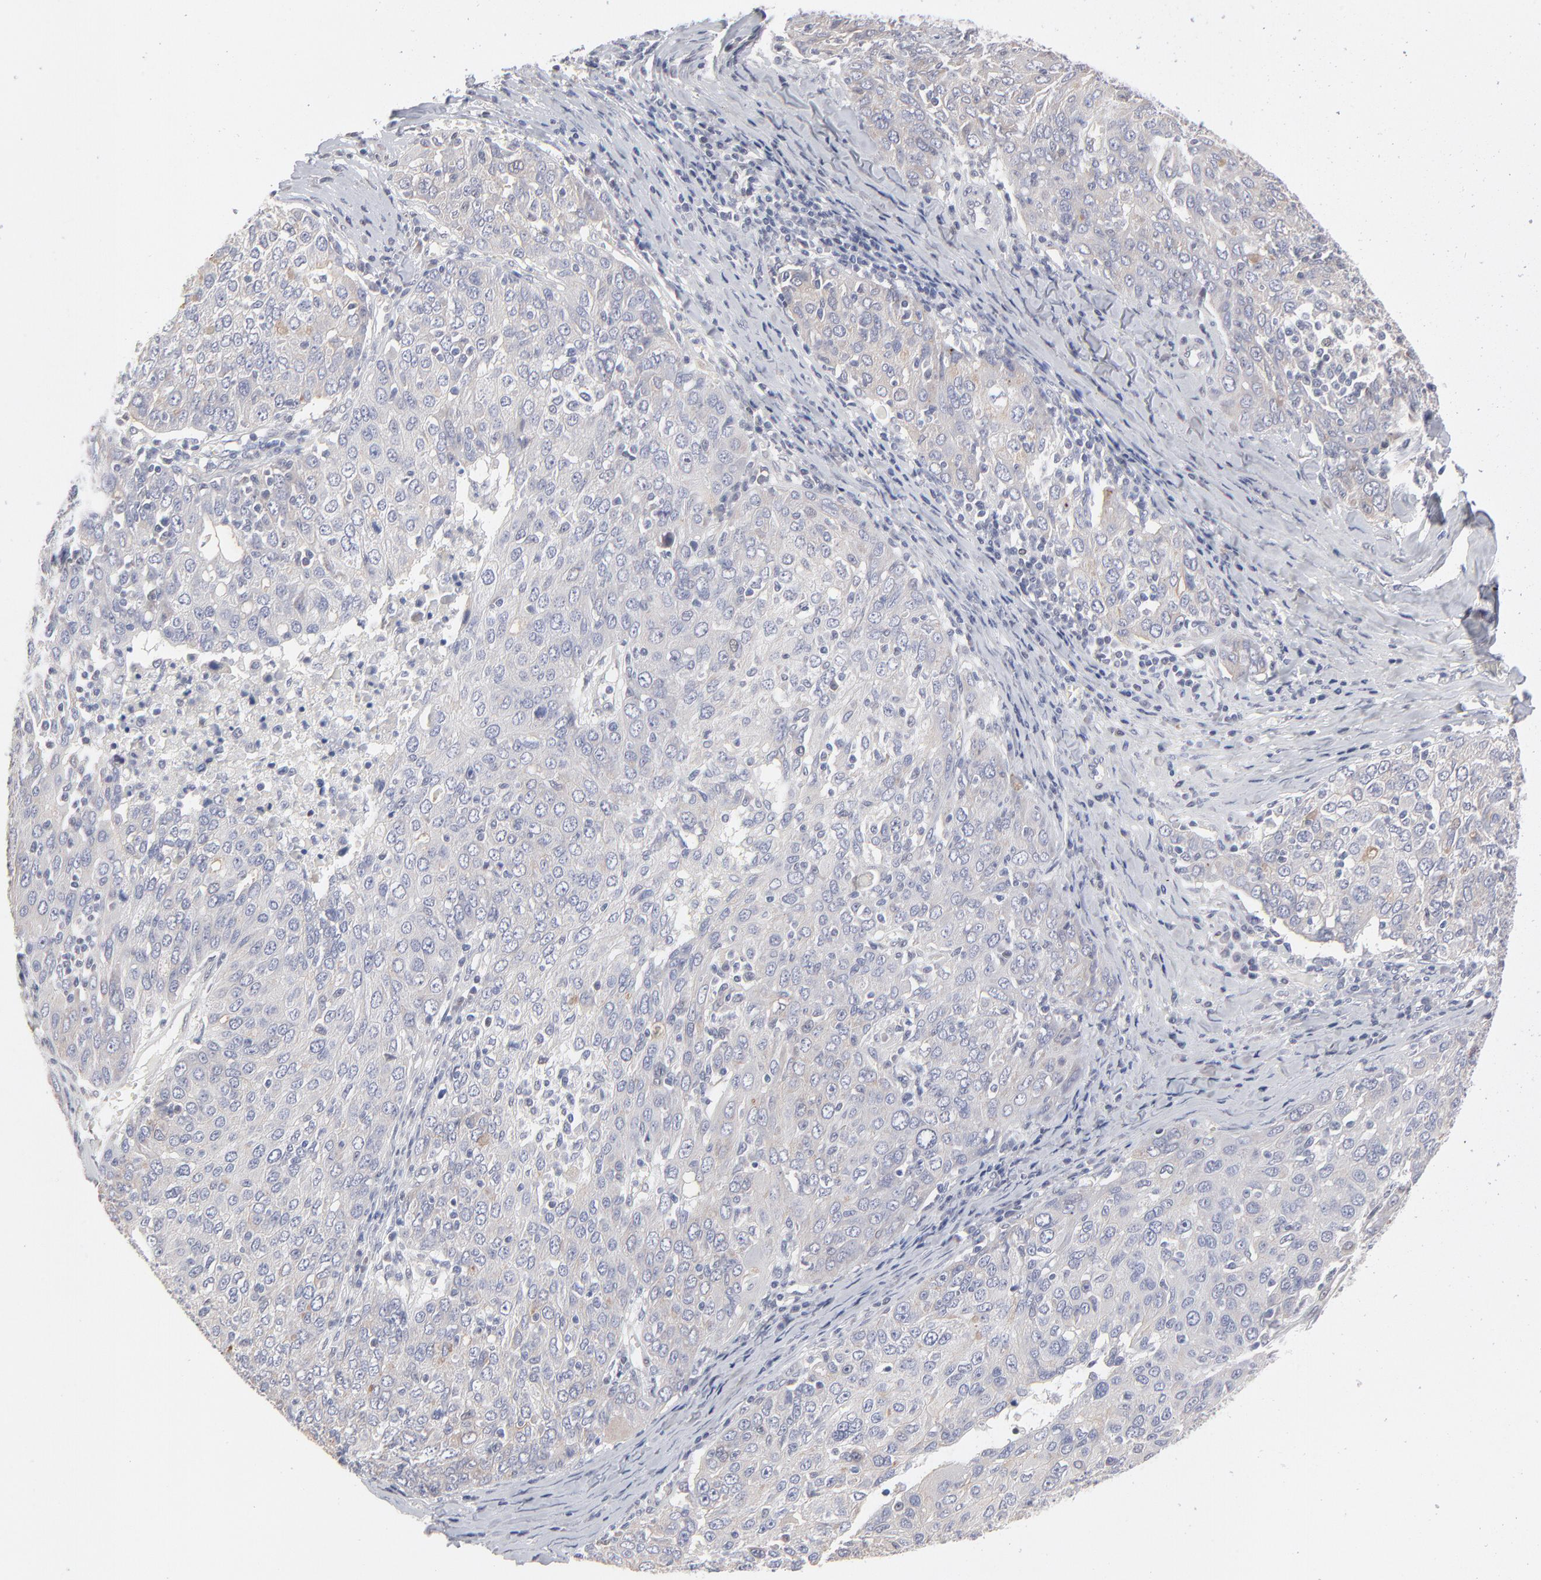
{"staining": {"intensity": "weak", "quantity": "<25%", "location": "cytoplasmic/membranous"}, "tissue": "ovarian cancer", "cell_type": "Tumor cells", "image_type": "cancer", "snomed": [{"axis": "morphology", "description": "Carcinoma, endometroid"}, {"axis": "topography", "description": "Ovary"}], "caption": "This is an immunohistochemistry image of human ovarian cancer. There is no expression in tumor cells.", "gene": "RBM3", "patient": {"sex": "female", "age": 50}}